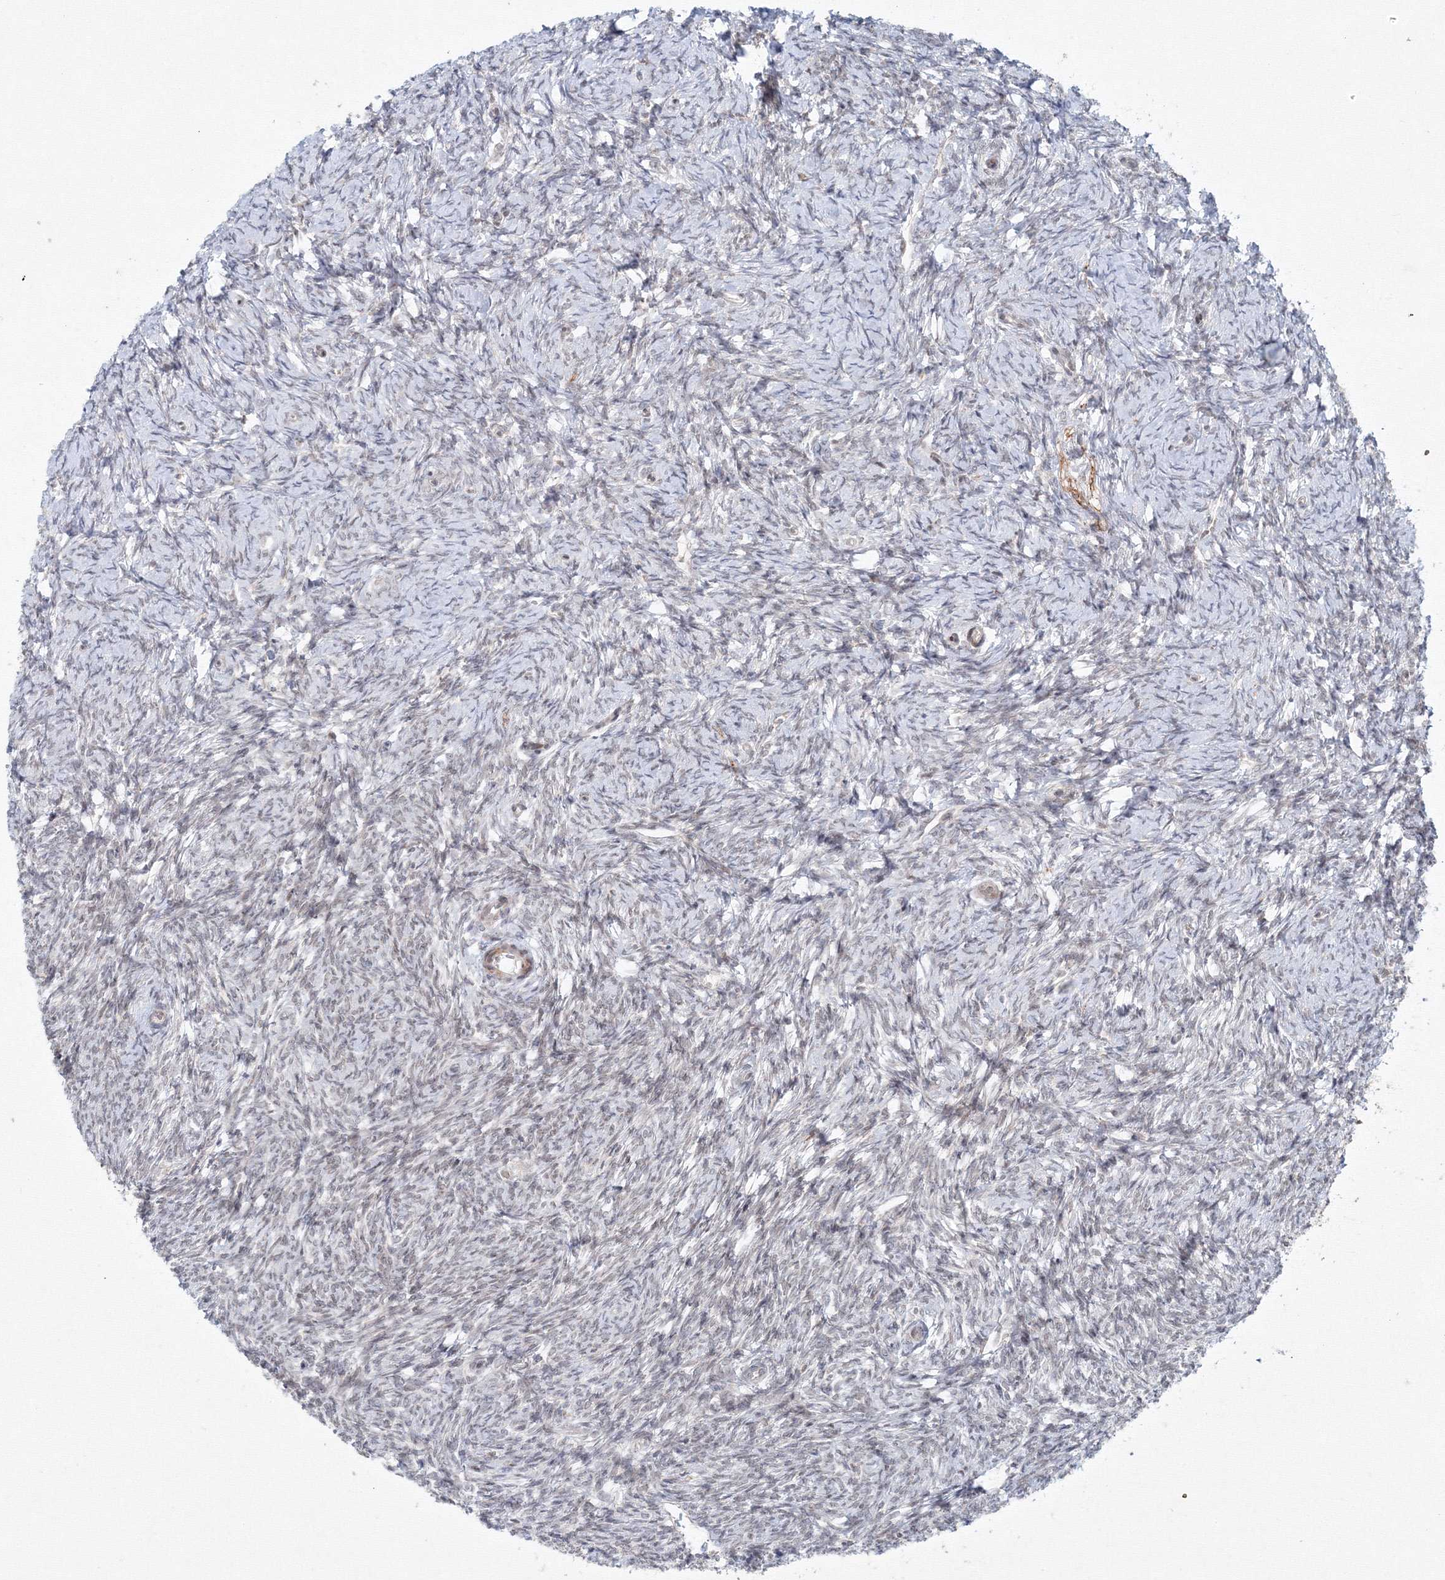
{"staining": {"intensity": "moderate", "quantity": ">75%", "location": "cytoplasmic/membranous,nuclear"}, "tissue": "ovary", "cell_type": "Follicle cells", "image_type": "normal", "snomed": [{"axis": "morphology", "description": "Normal tissue, NOS"}, {"axis": "morphology", "description": "Cyst, NOS"}, {"axis": "topography", "description": "Ovary"}], "caption": "The image shows staining of unremarkable ovary, revealing moderate cytoplasmic/membranous,nuclear protein expression (brown color) within follicle cells. (DAB (3,3'-diaminobenzidine) = brown stain, brightfield microscopy at high magnification).", "gene": "KIF4A", "patient": {"sex": "female", "age": 33}}